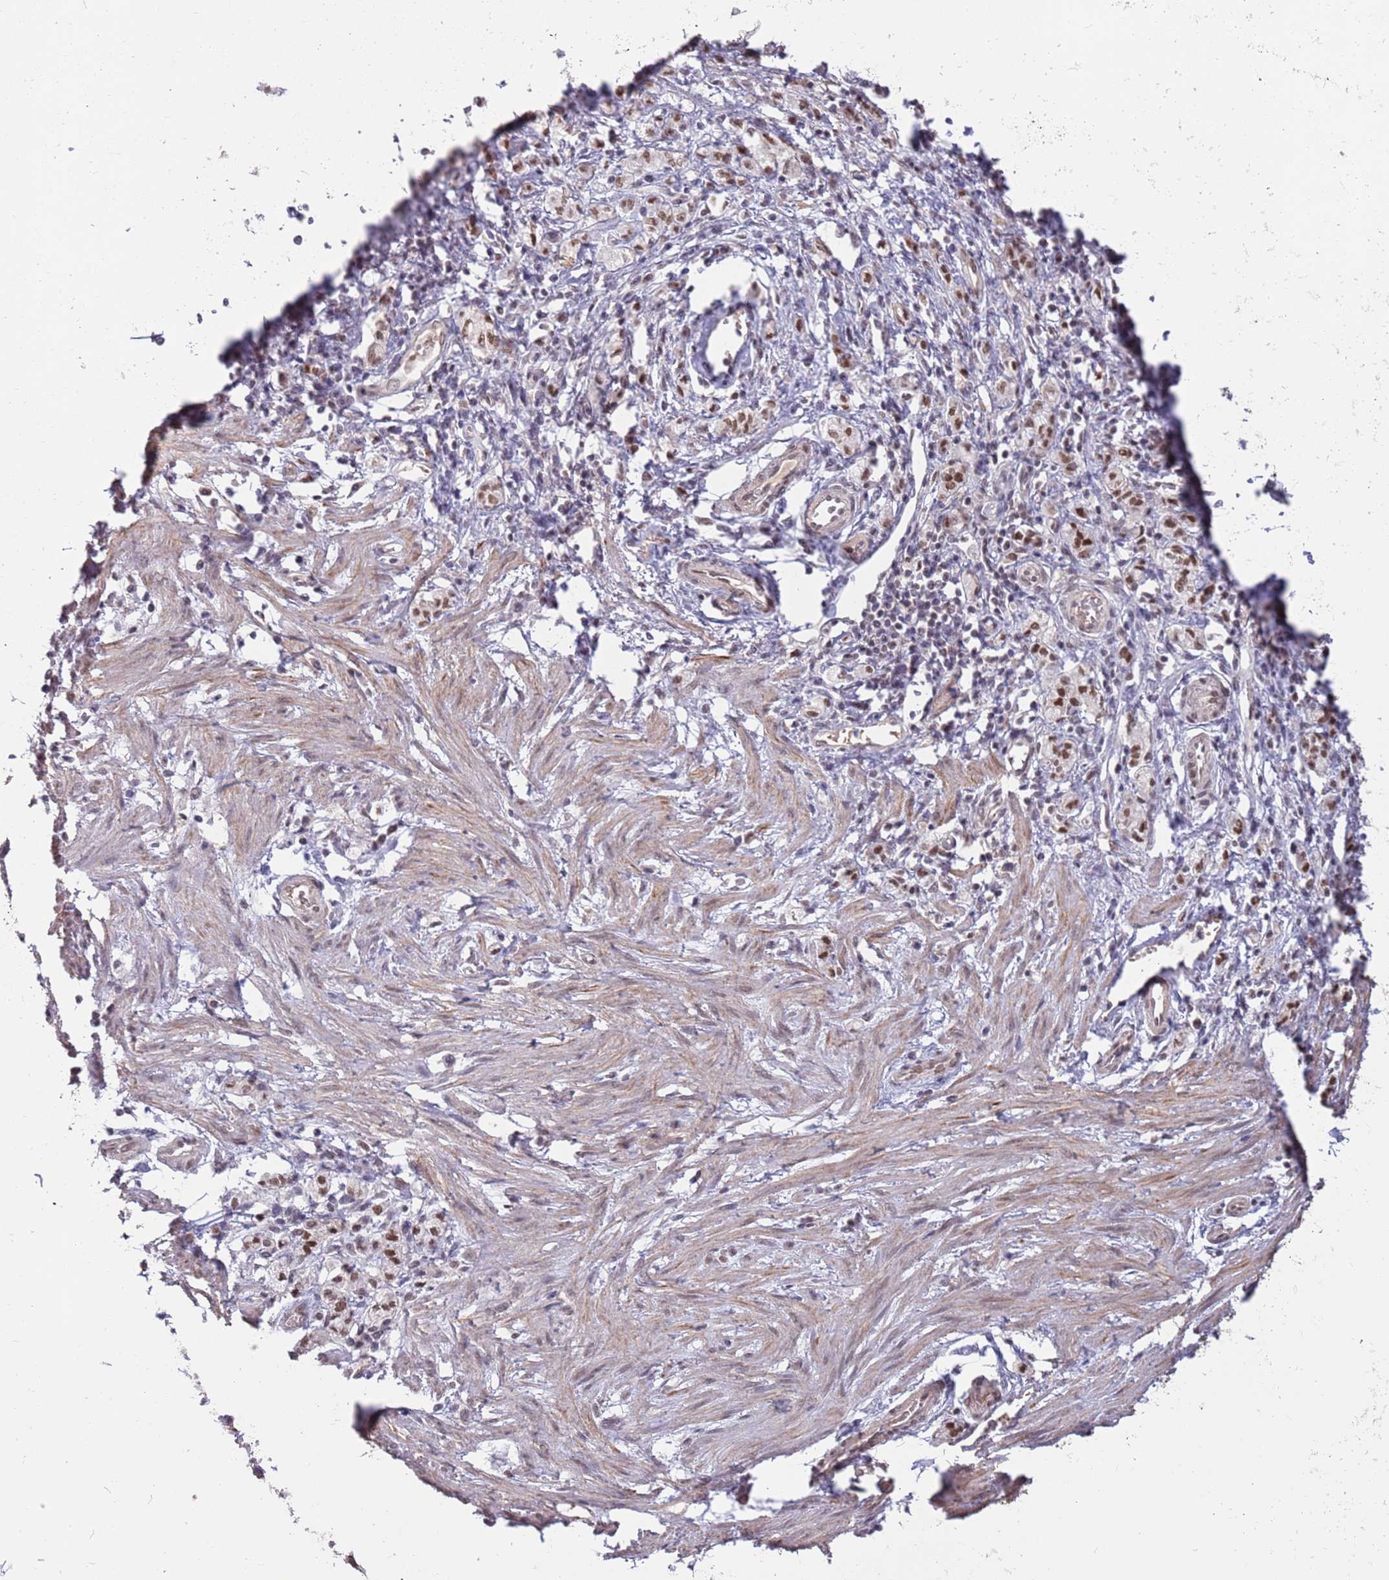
{"staining": {"intensity": "moderate", "quantity": ">75%", "location": "nuclear"}, "tissue": "stomach cancer", "cell_type": "Tumor cells", "image_type": "cancer", "snomed": [{"axis": "morphology", "description": "Adenocarcinoma, NOS"}, {"axis": "topography", "description": "Stomach"}], "caption": "Stomach cancer (adenocarcinoma) tissue demonstrates moderate nuclear expression in about >75% of tumor cells, visualized by immunohistochemistry.", "gene": "ZBTB7A", "patient": {"sex": "male", "age": 77}}